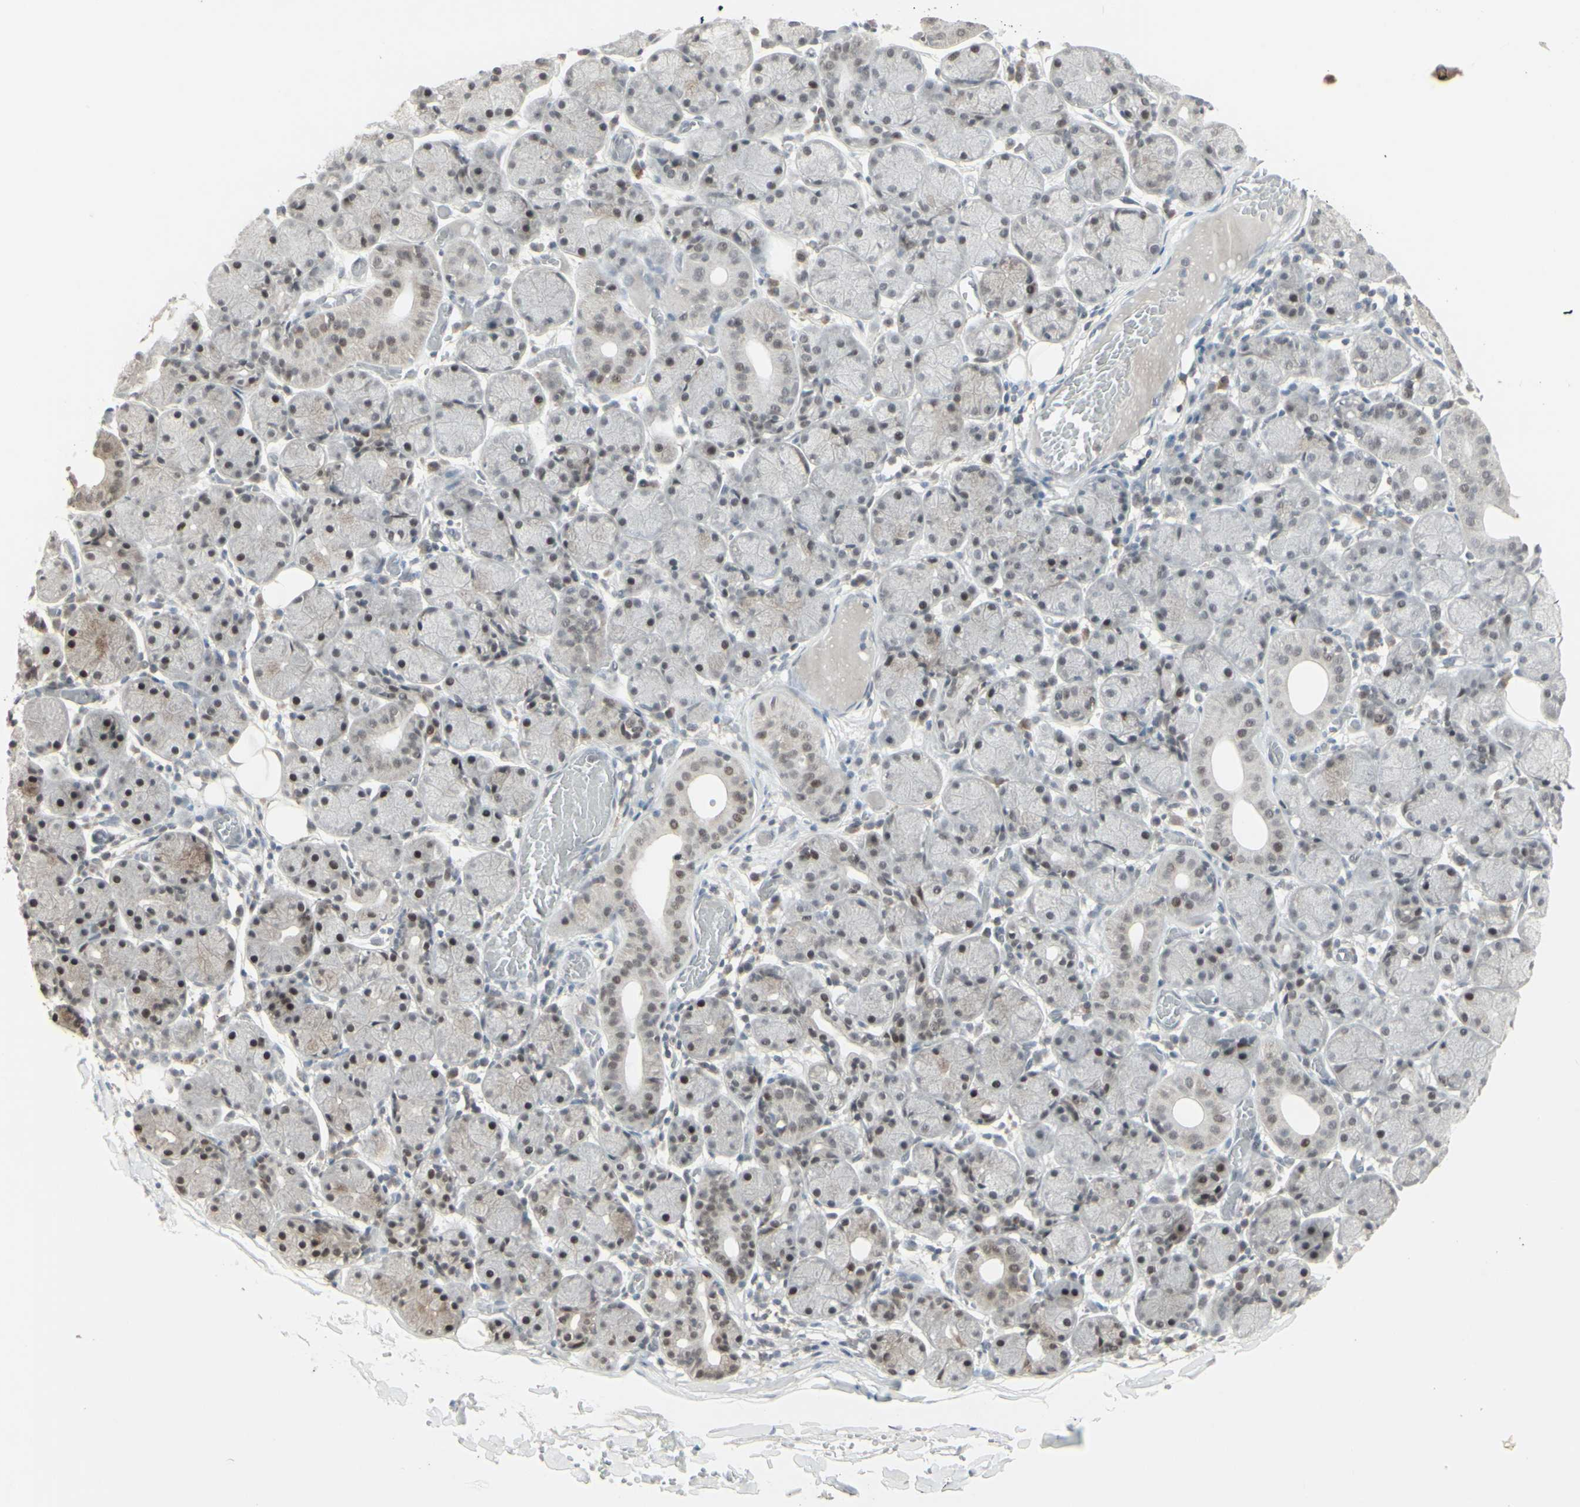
{"staining": {"intensity": "strong", "quantity": "<25%", "location": "nuclear"}, "tissue": "salivary gland", "cell_type": "Glandular cells", "image_type": "normal", "snomed": [{"axis": "morphology", "description": "Normal tissue, NOS"}, {"axis": "topography", "description": "Salivary gland"}], "caption": "Immunohistochemistry histopathology image of benign human salivary gland stained for a protein (brown), which shows medium levels of strong nuclear positivity in approximately <25% of glandular cells.", "gene": "SAMSN1", "patient": {"sex": "female", "age": 24}}